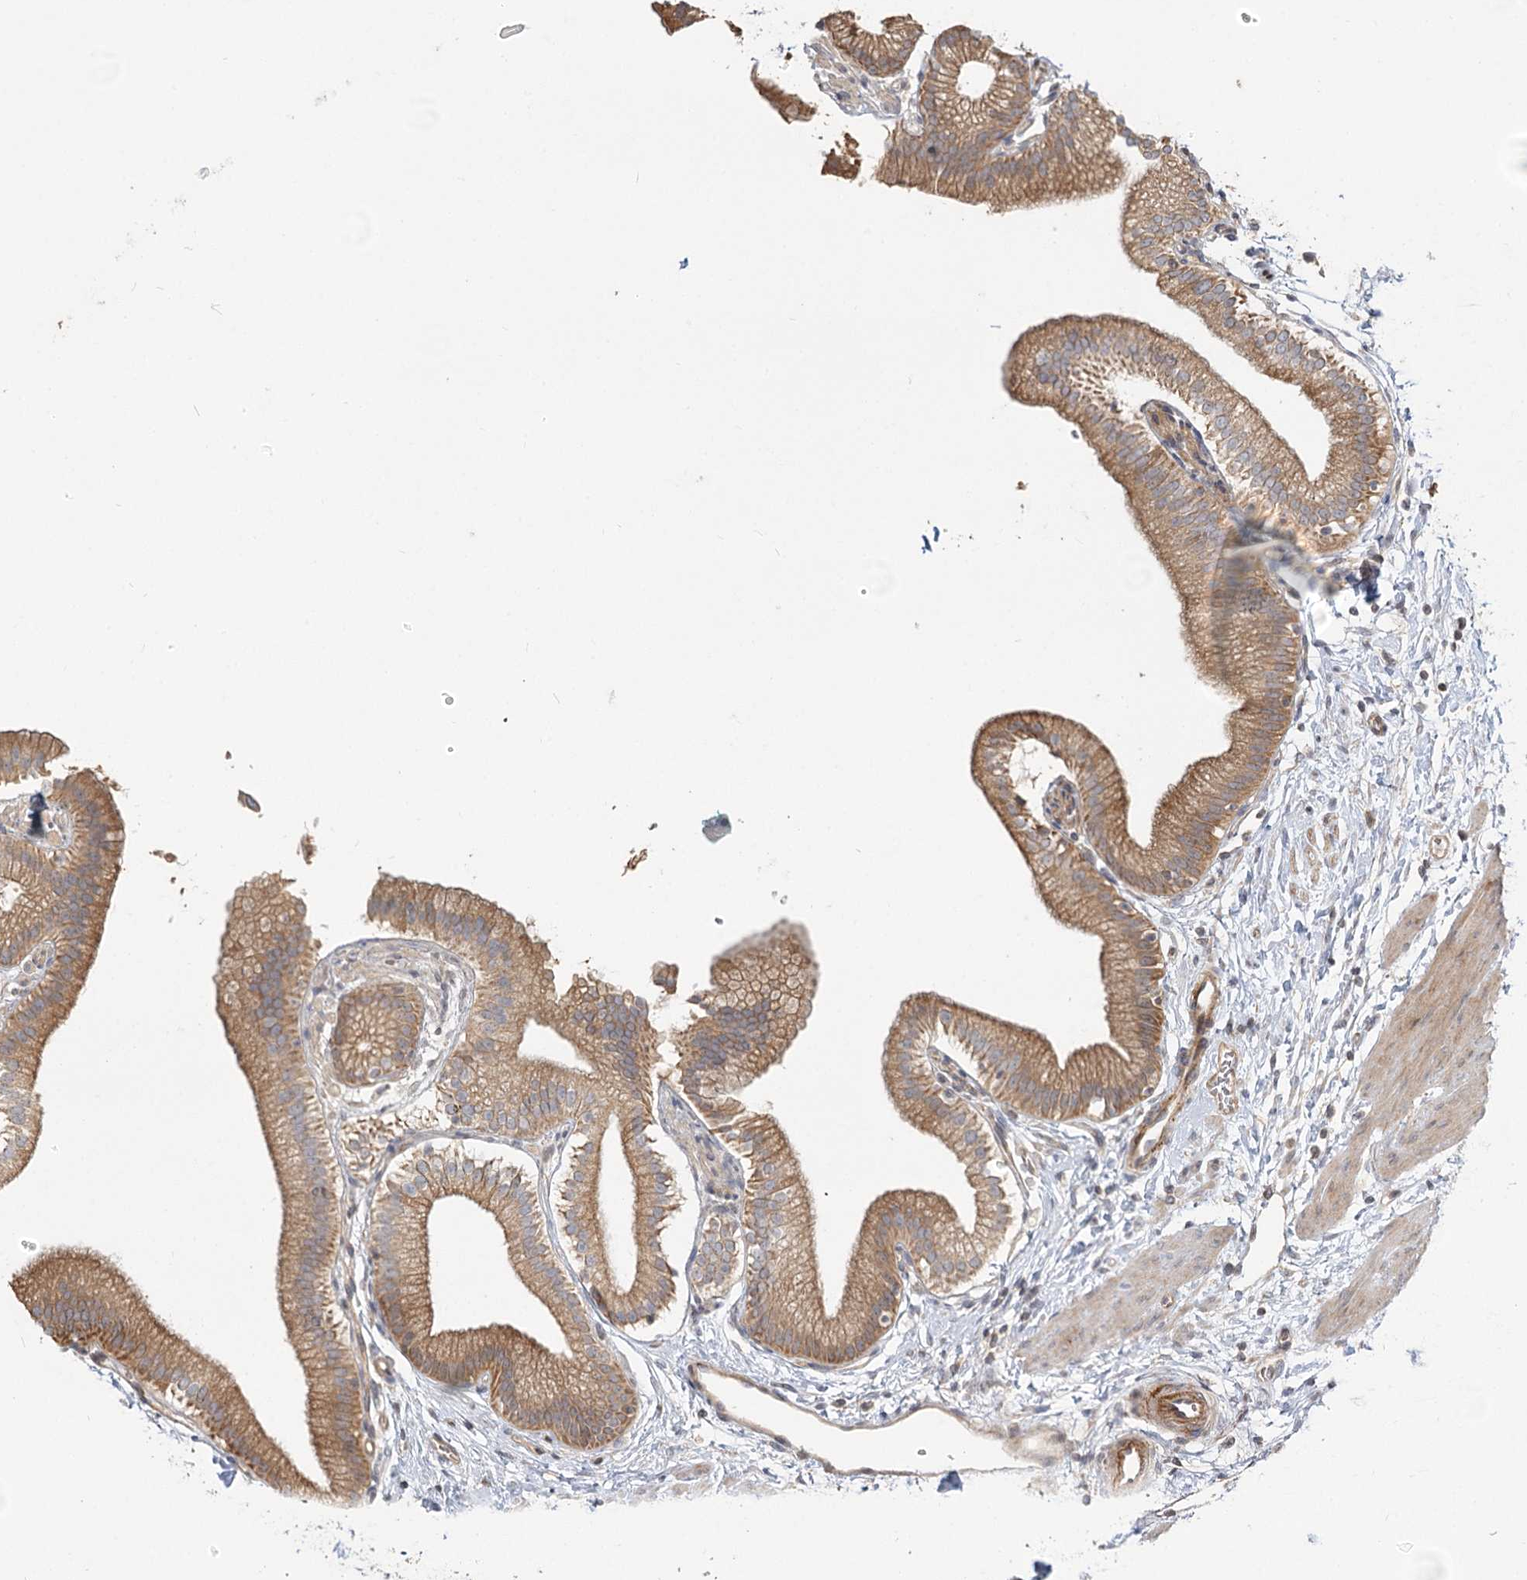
{"staining": {"intensity": "moderate", "quantity": ">75%", "location": "cytoplasmic/membranous"}, "tissue": "gallbladder", "cell_type": "Glandular cells", "image_type": "normal", "snomed": [{"axis": "morphology", "description": "Normal tissue, NOS"}, {"axis": "topography", "description": "Gallbladder"}], "caption": "Immunohistochemical staining of benign human gallbladder shows medium levels of moderate cytoplasmic/membranous positivity in about >75% of glandular cells. The staining was performed using DAB (3,3'-diaminobenzidine), with brown indicating positive protein expression. Nuclei are stained blue with hematoxylin.", "gene": "GUCY2C", "patient": {"sex": "male", "age": 55}}